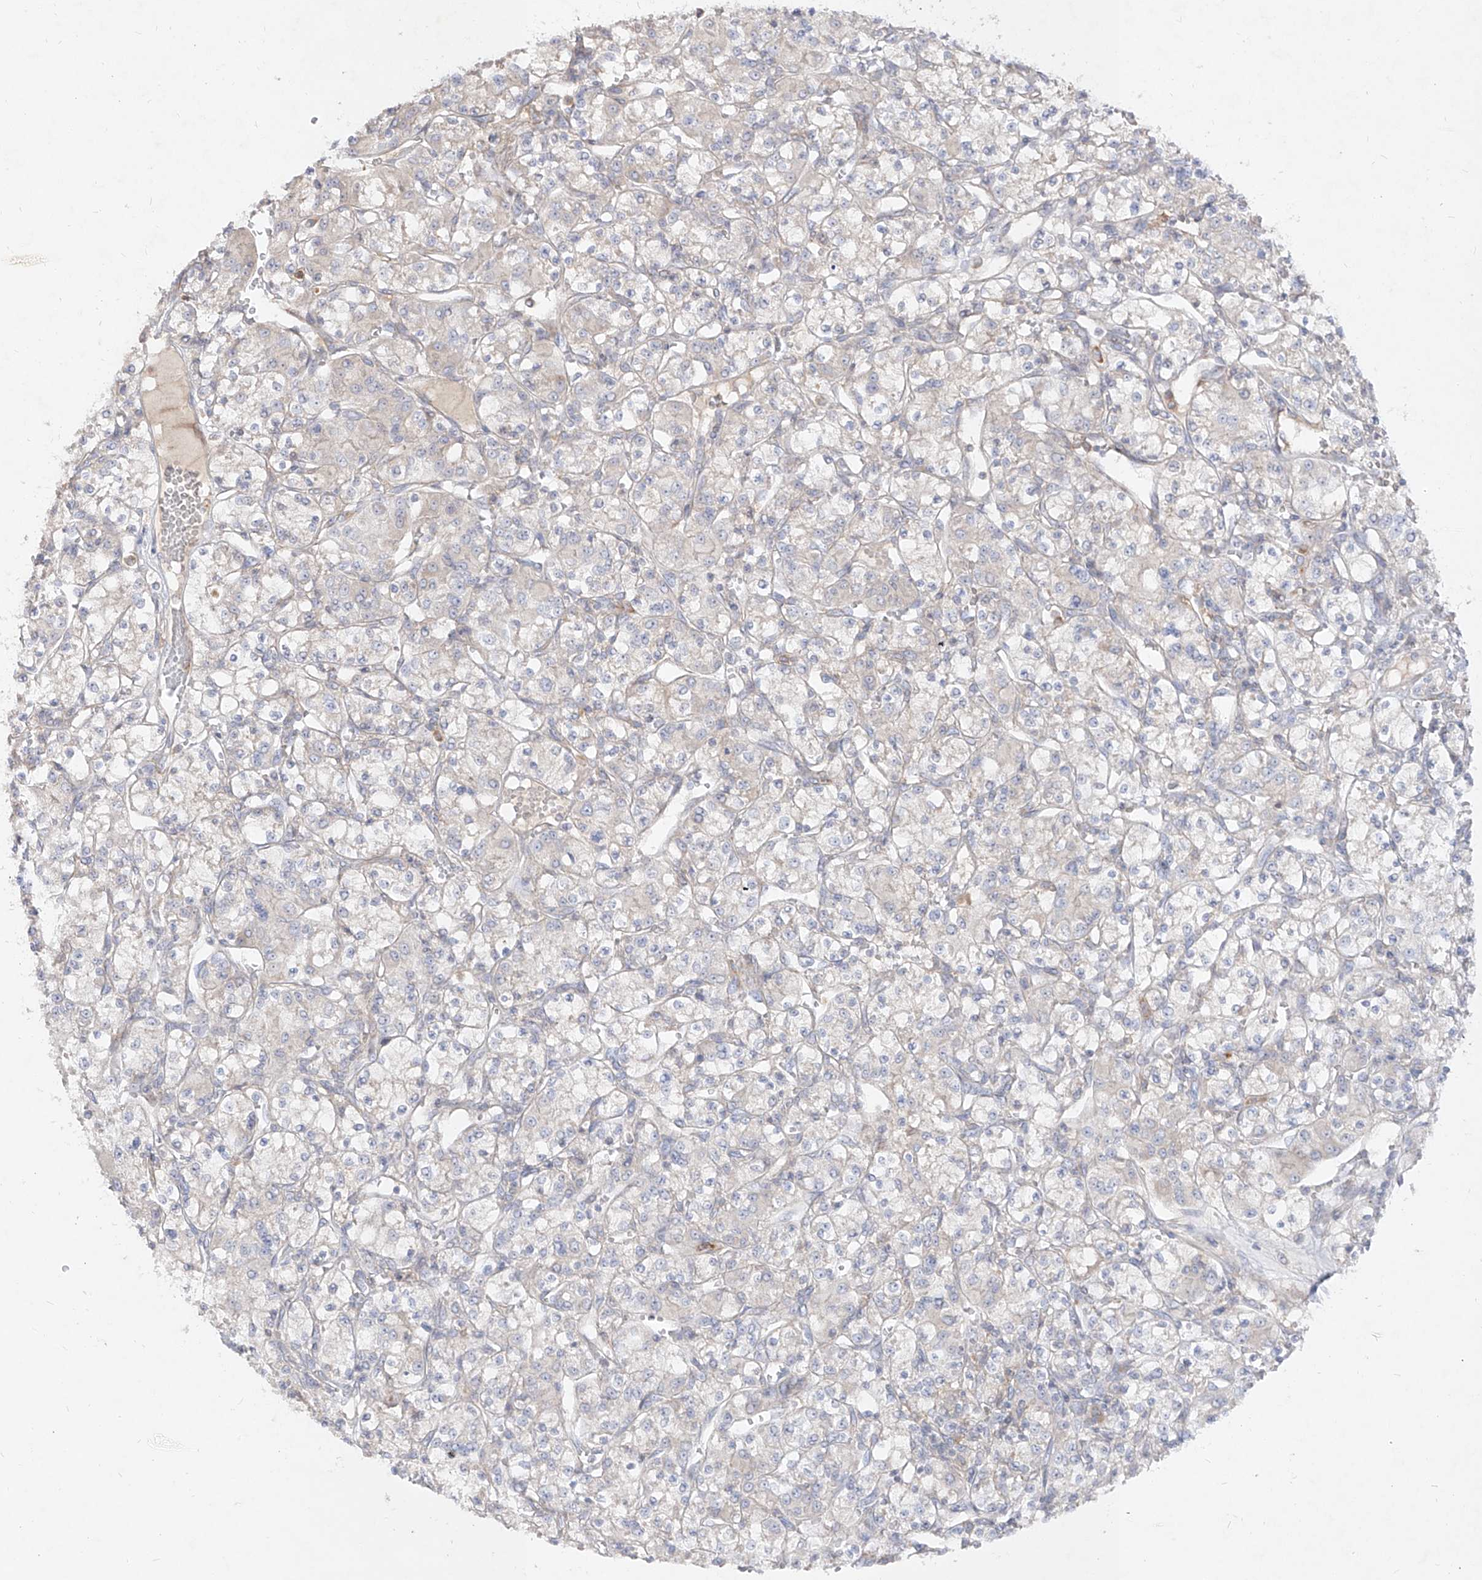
{"staining": {"intensity": "negative", "quantity": "none", "location": "none"}, "tissue": "renal cancer", "cell_type": "Tumor cells", "image_type": "cancer", "snomed": [{"axis": "morphology", "description": "Adenocarcinoma, NOS"}, {"axis": "topography", "description": "Kidney"}], "caption": "A histopathology image of human renal cancer (adenocarcinoma) is negative for staining in tumor cells. Brightfield microscopy of IHC stained with DAB (3,3'-diaminobenzidine) (brown) and hematoxylin (blue), captured at high magnification.", "gene": "RBFOX3", "patient": {"sex": "female", "age": 59}}